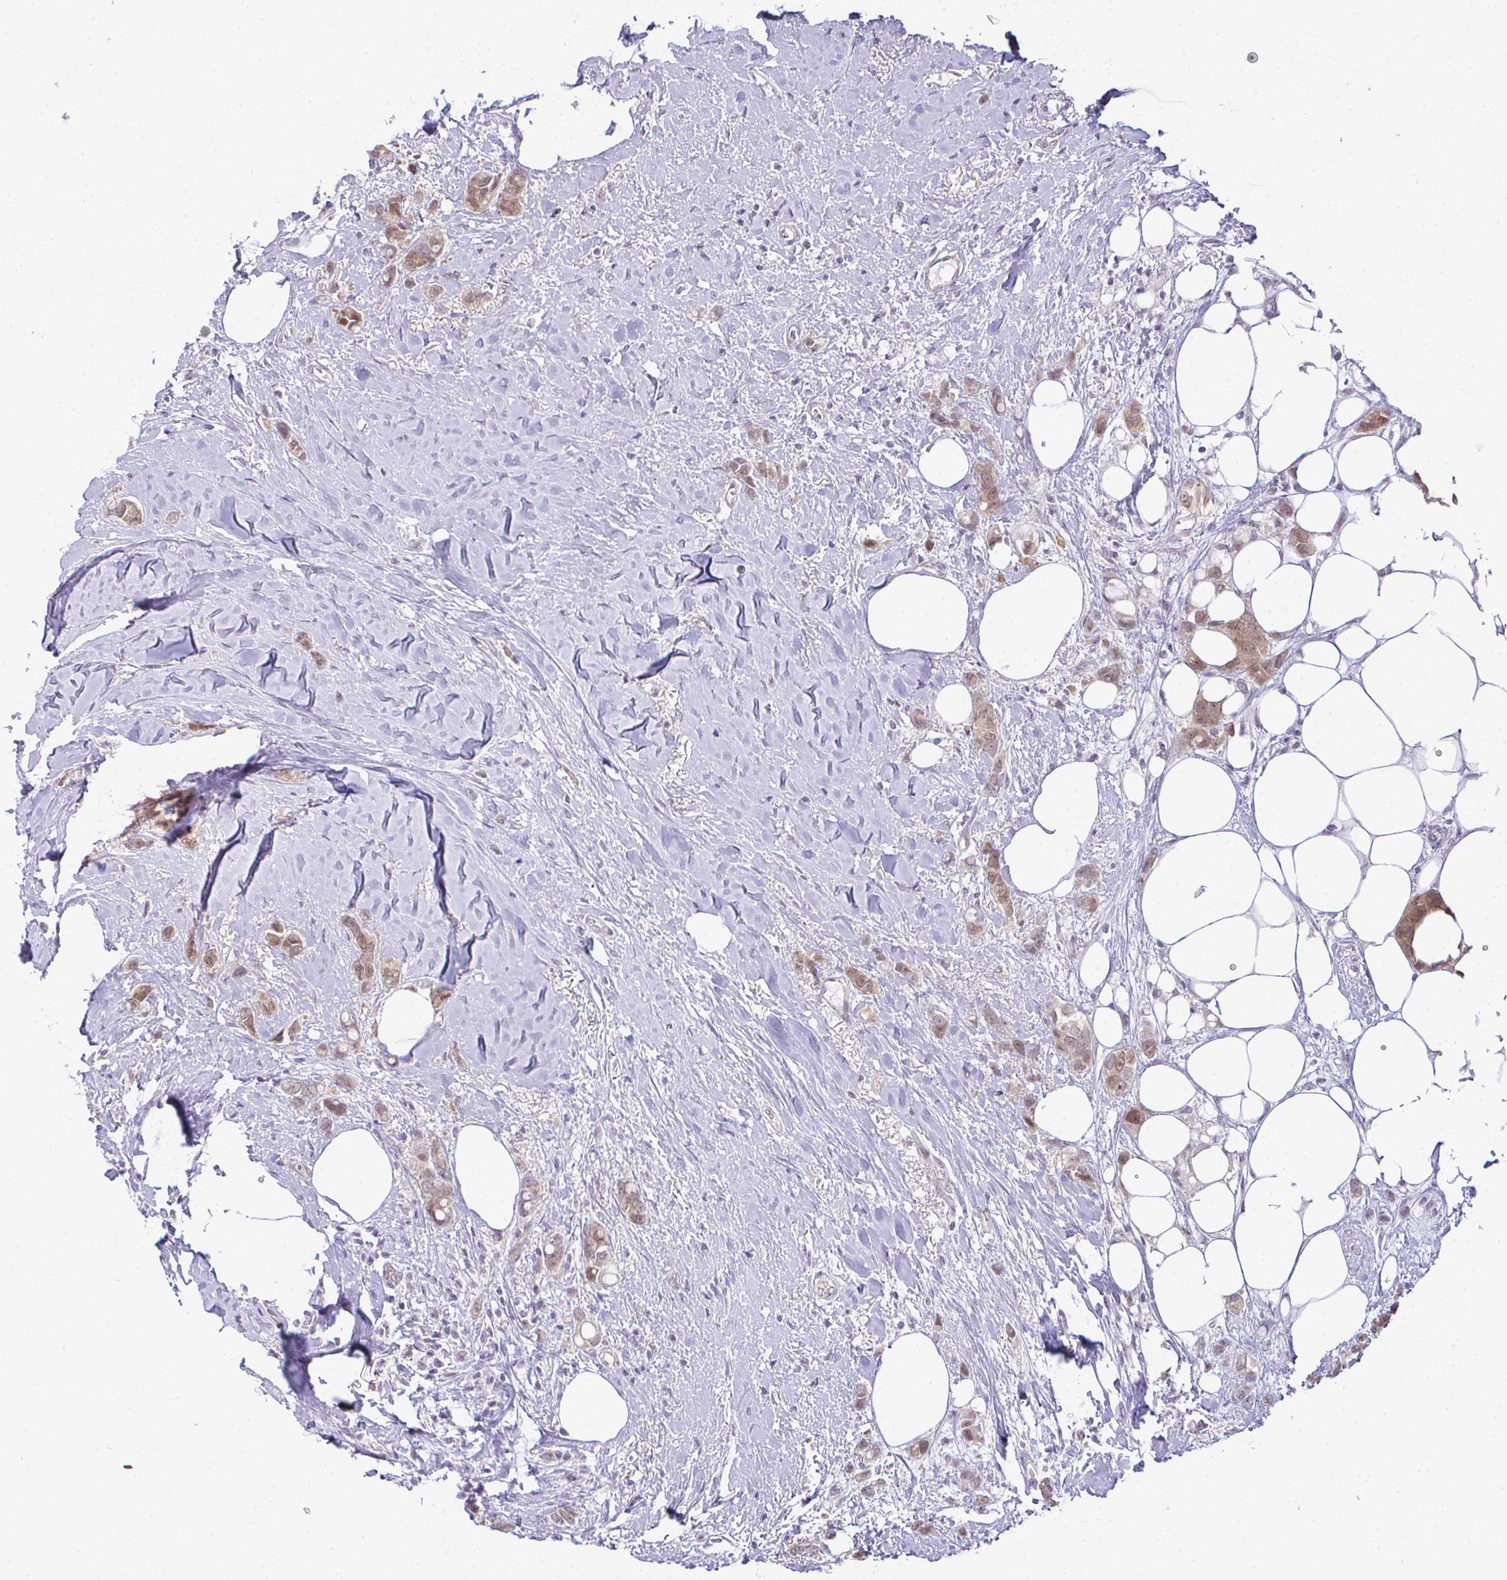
{"staining": {"intensity": "weak", "quantity": ">75%", "location": "nuclear"}, "tissue": "breast cancer", "cell_type": "Tumor cells", "image_type": "cancer", "snomed": [{"axis": "morphology", "description": "Lobular carcinoma"}, {"axis": "topography", "description": "Breast"}], "caption": "IHC histopathology image of lobular carcinoma (breast) stained for a protein (brown), which shows low levels of weak nuclear staining in about >75% of tumor cells.", "gene": "CSE1L", "patient": {"sex": "female", "age": 91}}